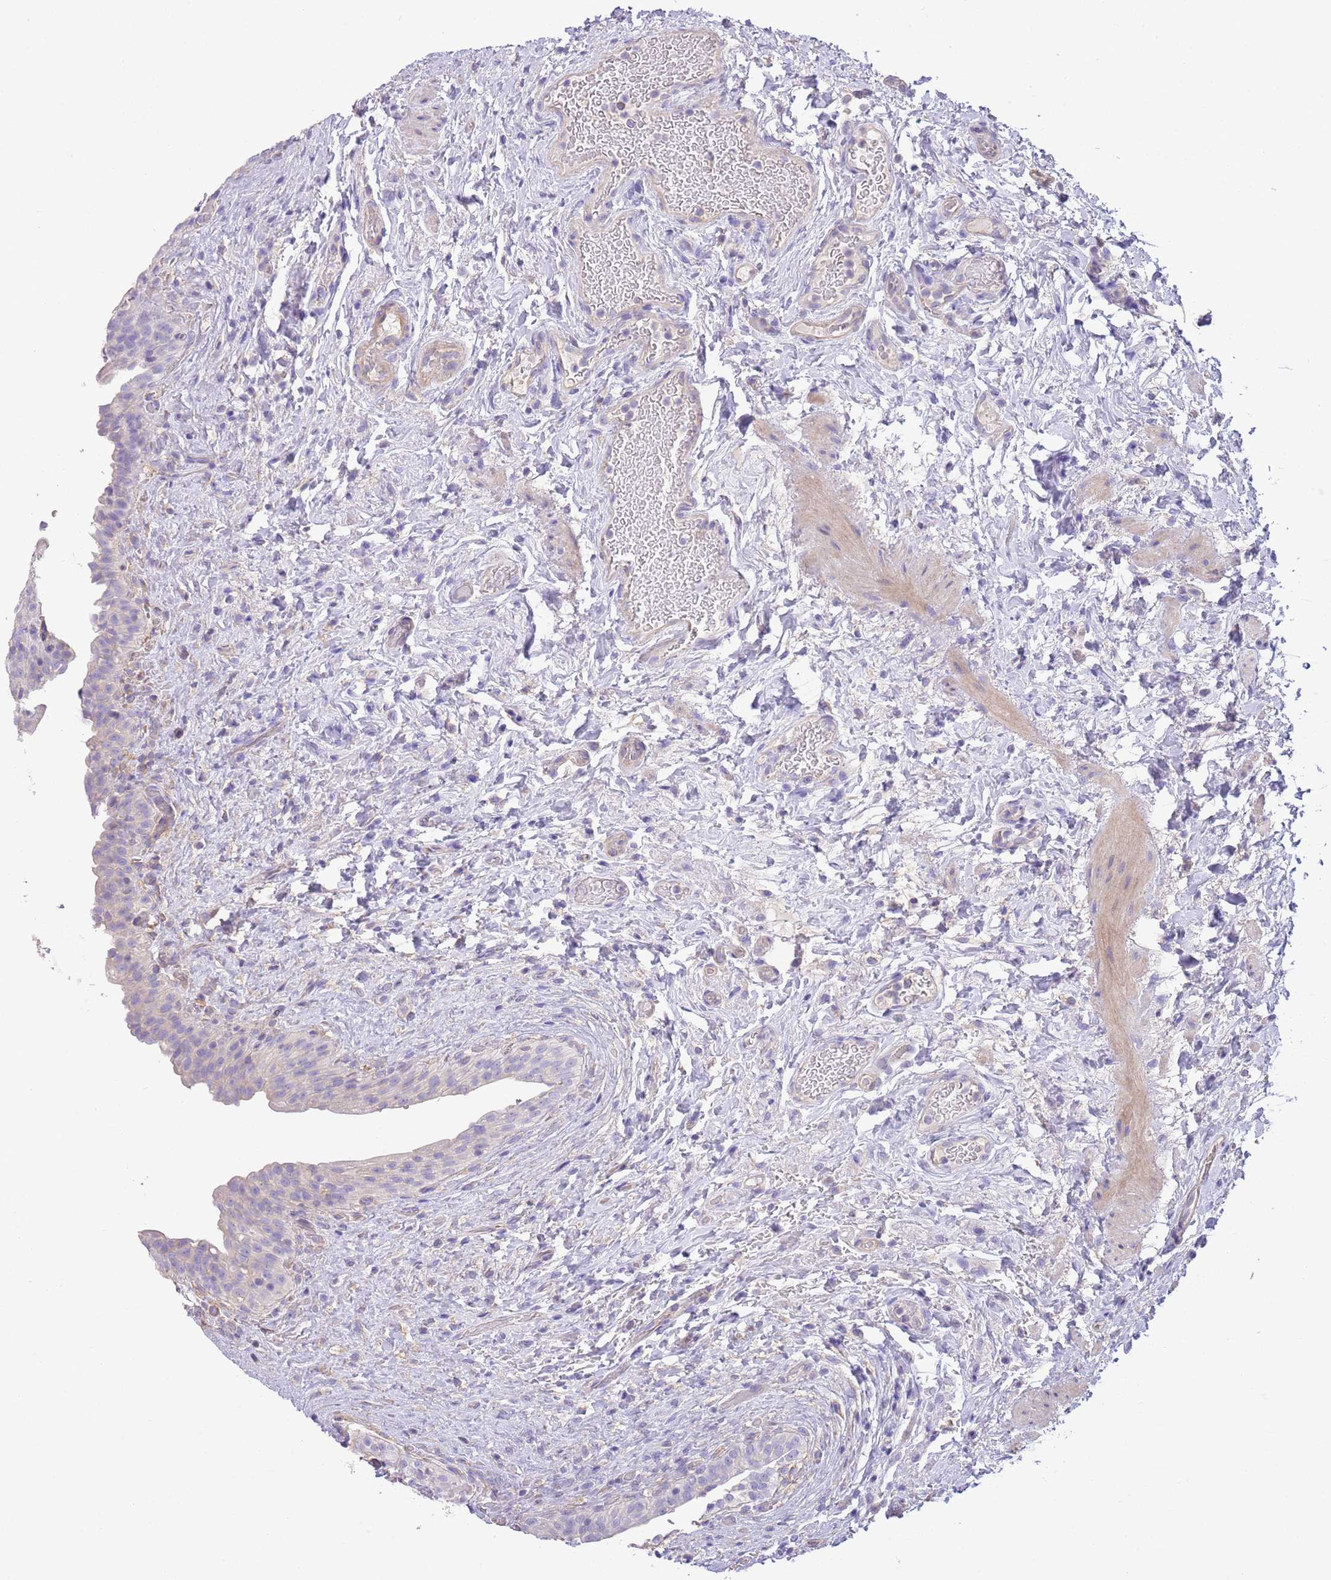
{"staining": {"intensity": "negative", "quantity": "none", "location": "none"}, "tissue": "urinary bladder", "cell_type": "Urothelial cells", "image_type": "normal", "snomed": [{"axis": "morphology", "description": "Normal tissue, NOS"}, {"axis": "topography", "description": "Urinary bladder"}], "caption": "Immunohistochemistry histopathology image of unremarkable human urinary bladder stained for a protein (brown), which exhibits no staining in urothelial cells. (Brightfield microscopy of DAB IHC at high magnification).", "gene": "SFTPA1", "patient": {"sex": "male", "age": 69}}